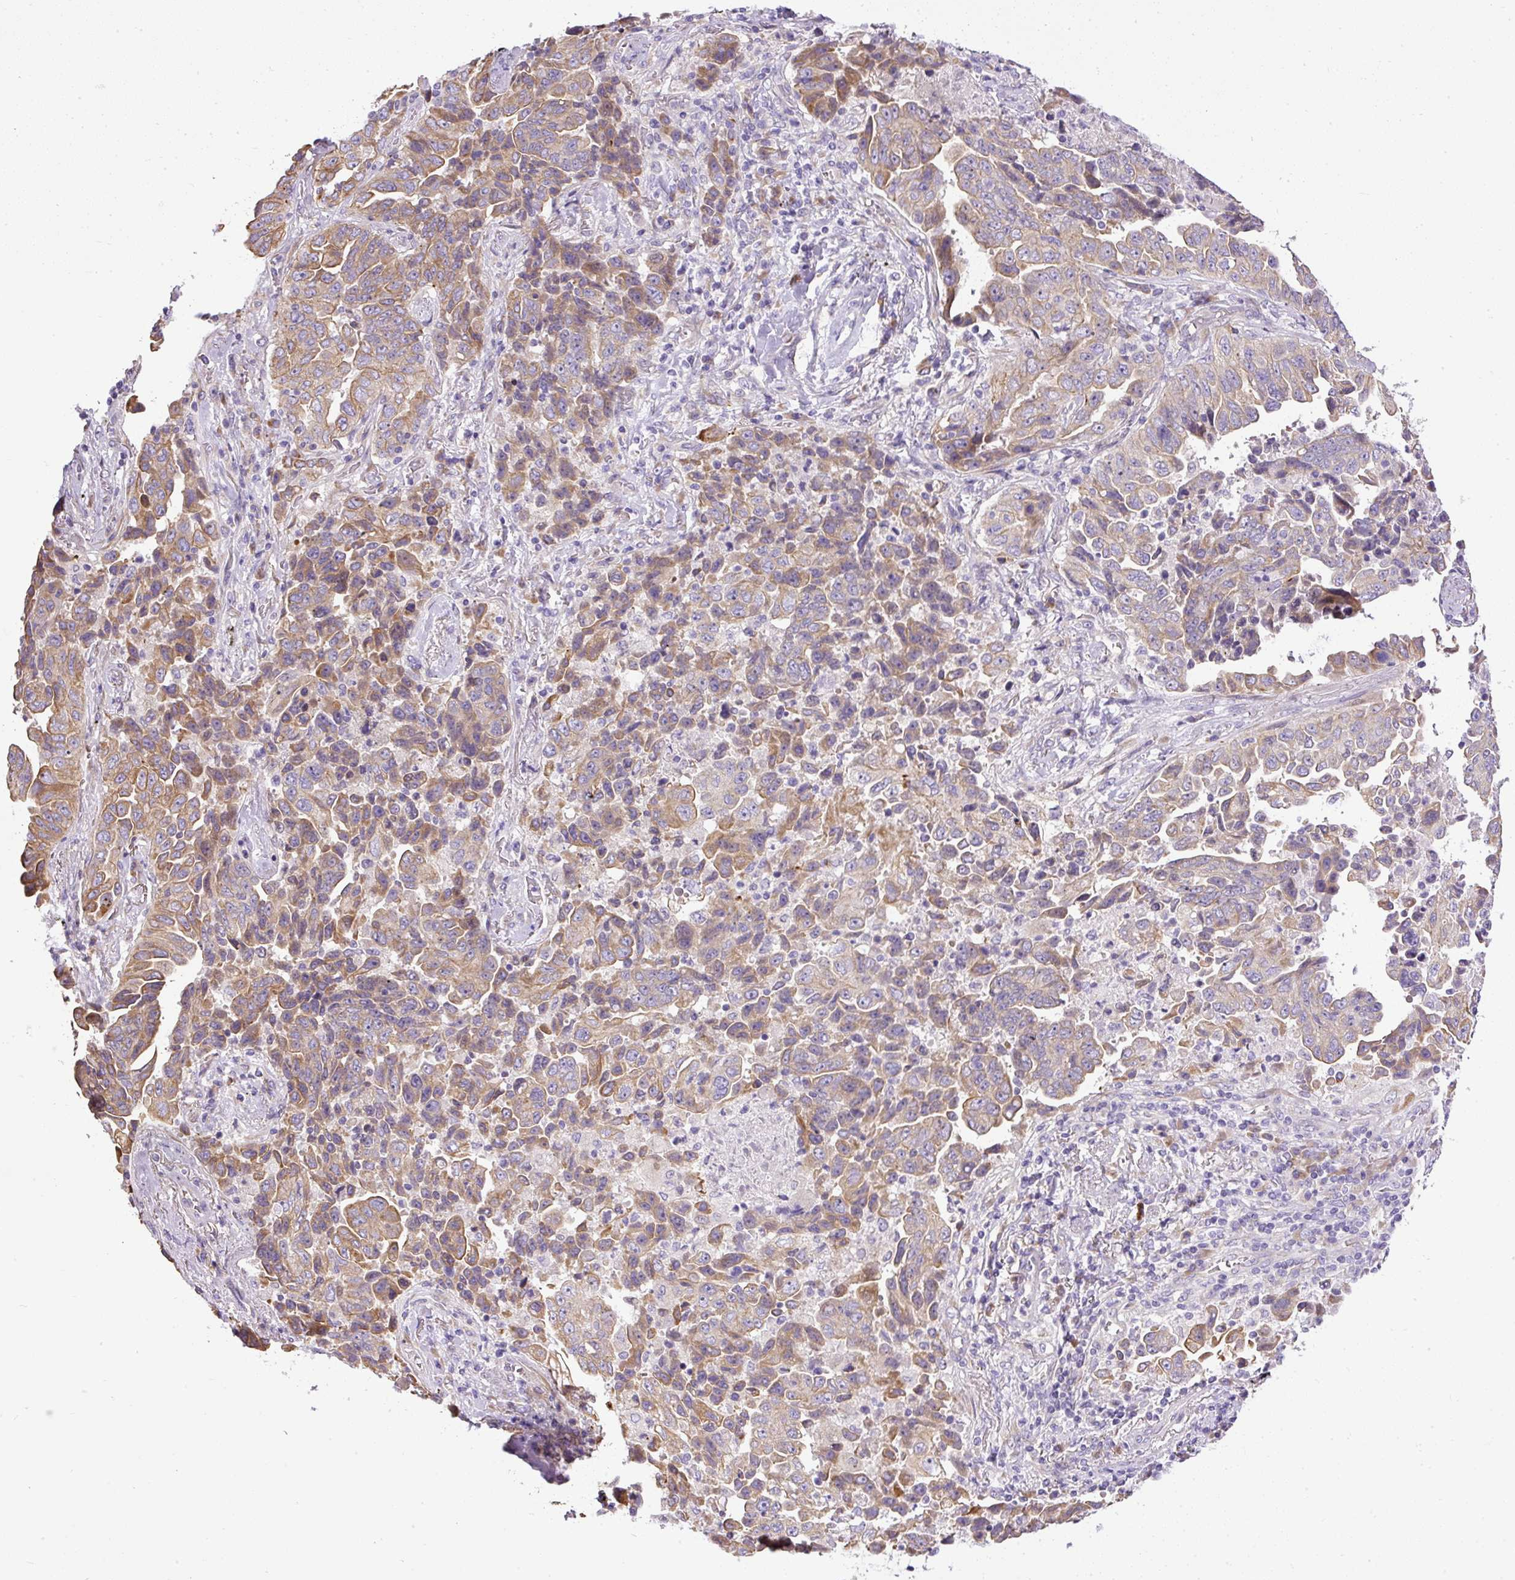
{"staining": {"intensity": "moderate", "quantity": "25%-75%", "location": "cytoplasmic/membranous"}, "tissue": "lung cancer", "cell_type": "Tumor cells", "image_type": "cancer", "snomed": [{"axis": "morphology", "description": "Adenocarcinoma, NOS"}, {"axis": "topography", "description": "Lung"}], "caption": "High-power microscopy captured an immunohistochemistry (IHC) micrograph of lung adenocarcinoma, revealing moderate cytoplasmic/membranous staining in approximately 25%-75% of tumor cells.", "gene": "FAM149A", "patient": {"sex": "female", "age": 51}}